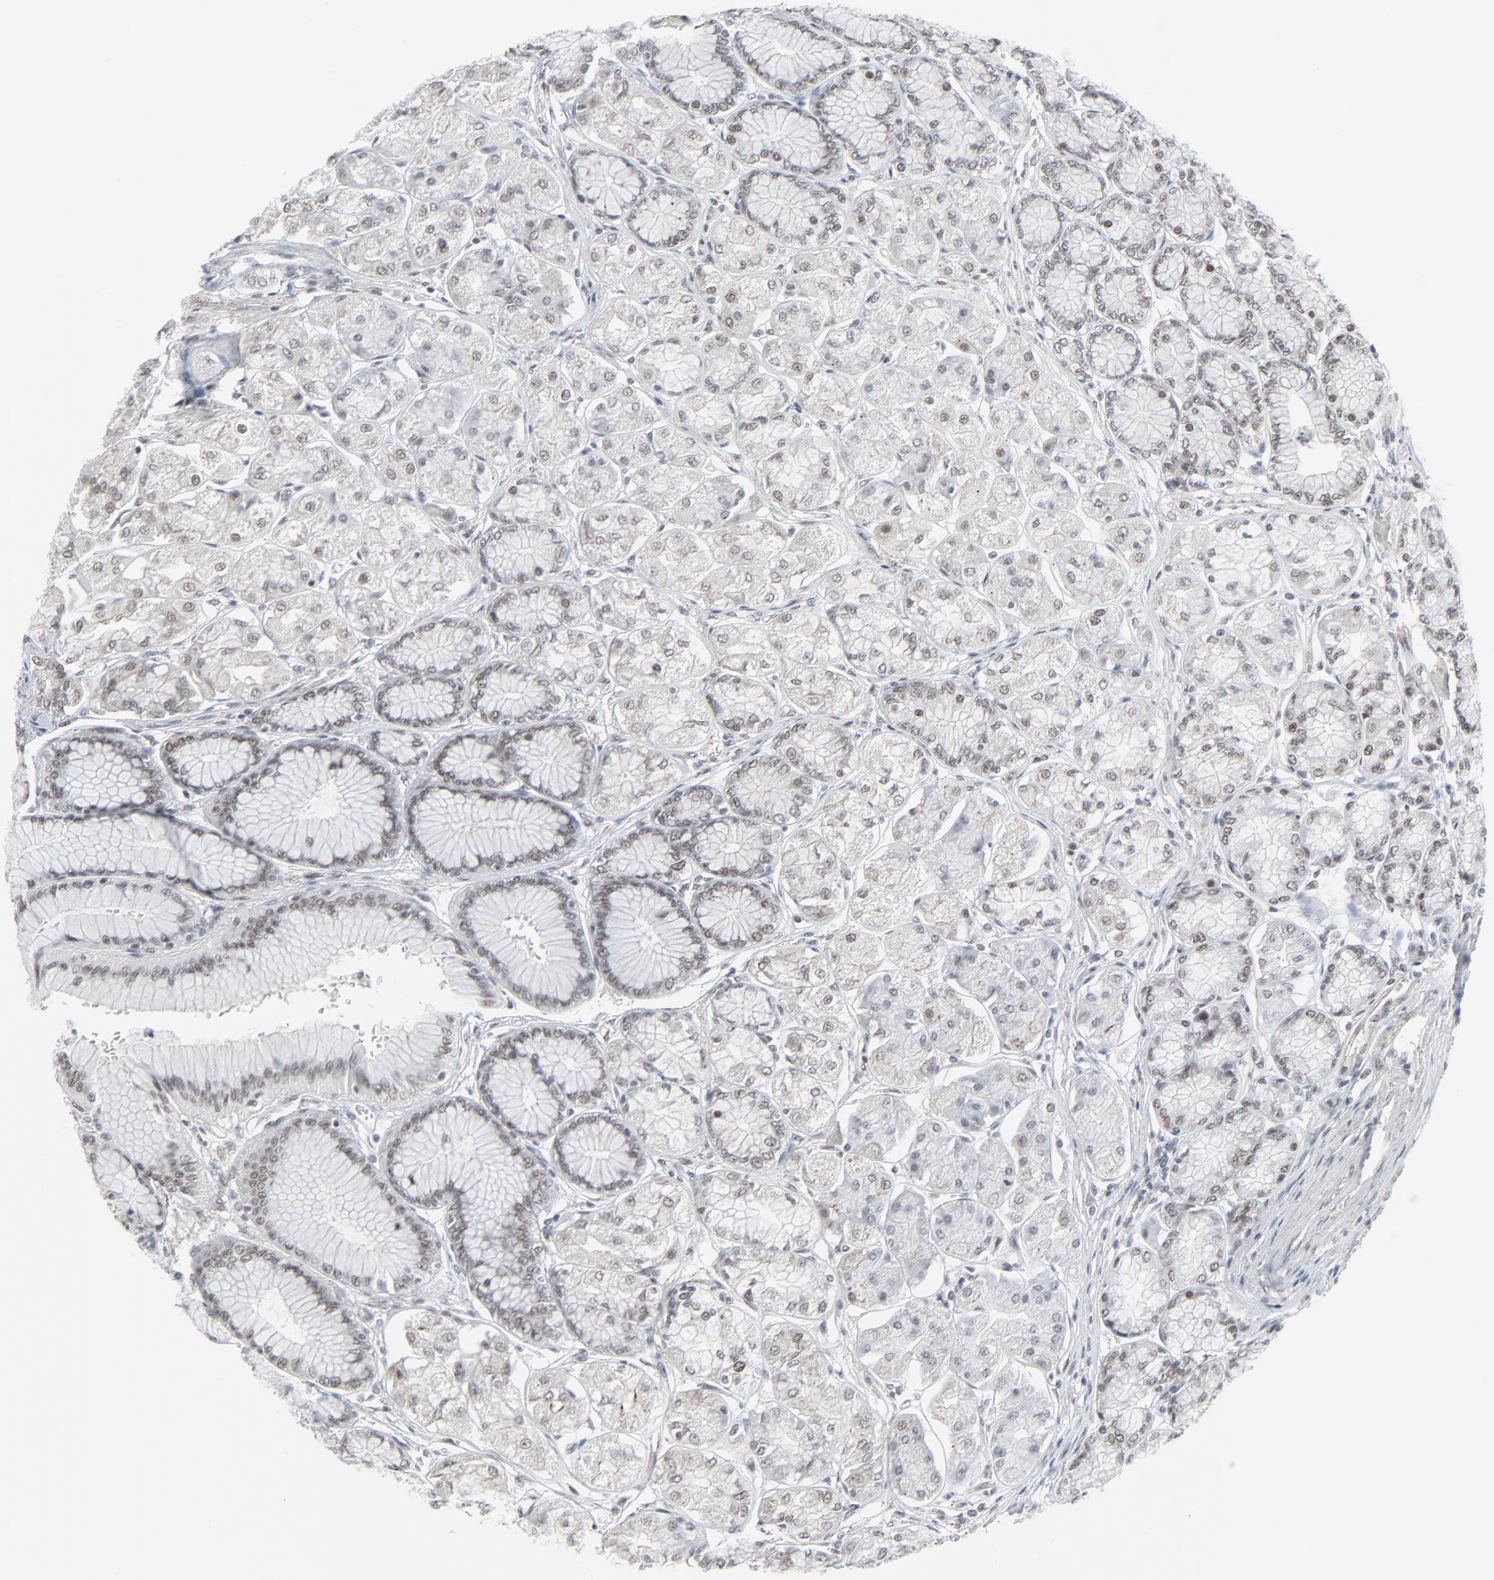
{"staining": {"intensity": "moderate", "quantity": "25%-75%", "location": "nuclear"}, "tissue": "stomach", "cell_type": "Glandular cells", "image_type": "normal", "snomed": [{"axis": "morphology", "description": "Normal tissue, NOS"}, {"axis": "morphology", "description": "Adenocarcinoma, NOS"}, {"axis": "topography", "description": "Stomach"}, {"axis": "topography", "description": "Stomach, lower"}], "caption": "Immunohistochemical staining of benign human stomach reveals moderate nuclear protein staining in approximately 25%-75% of glandular cells.", "gene": "FBXO28", "patient": {"sex": "female", "age": 65}}